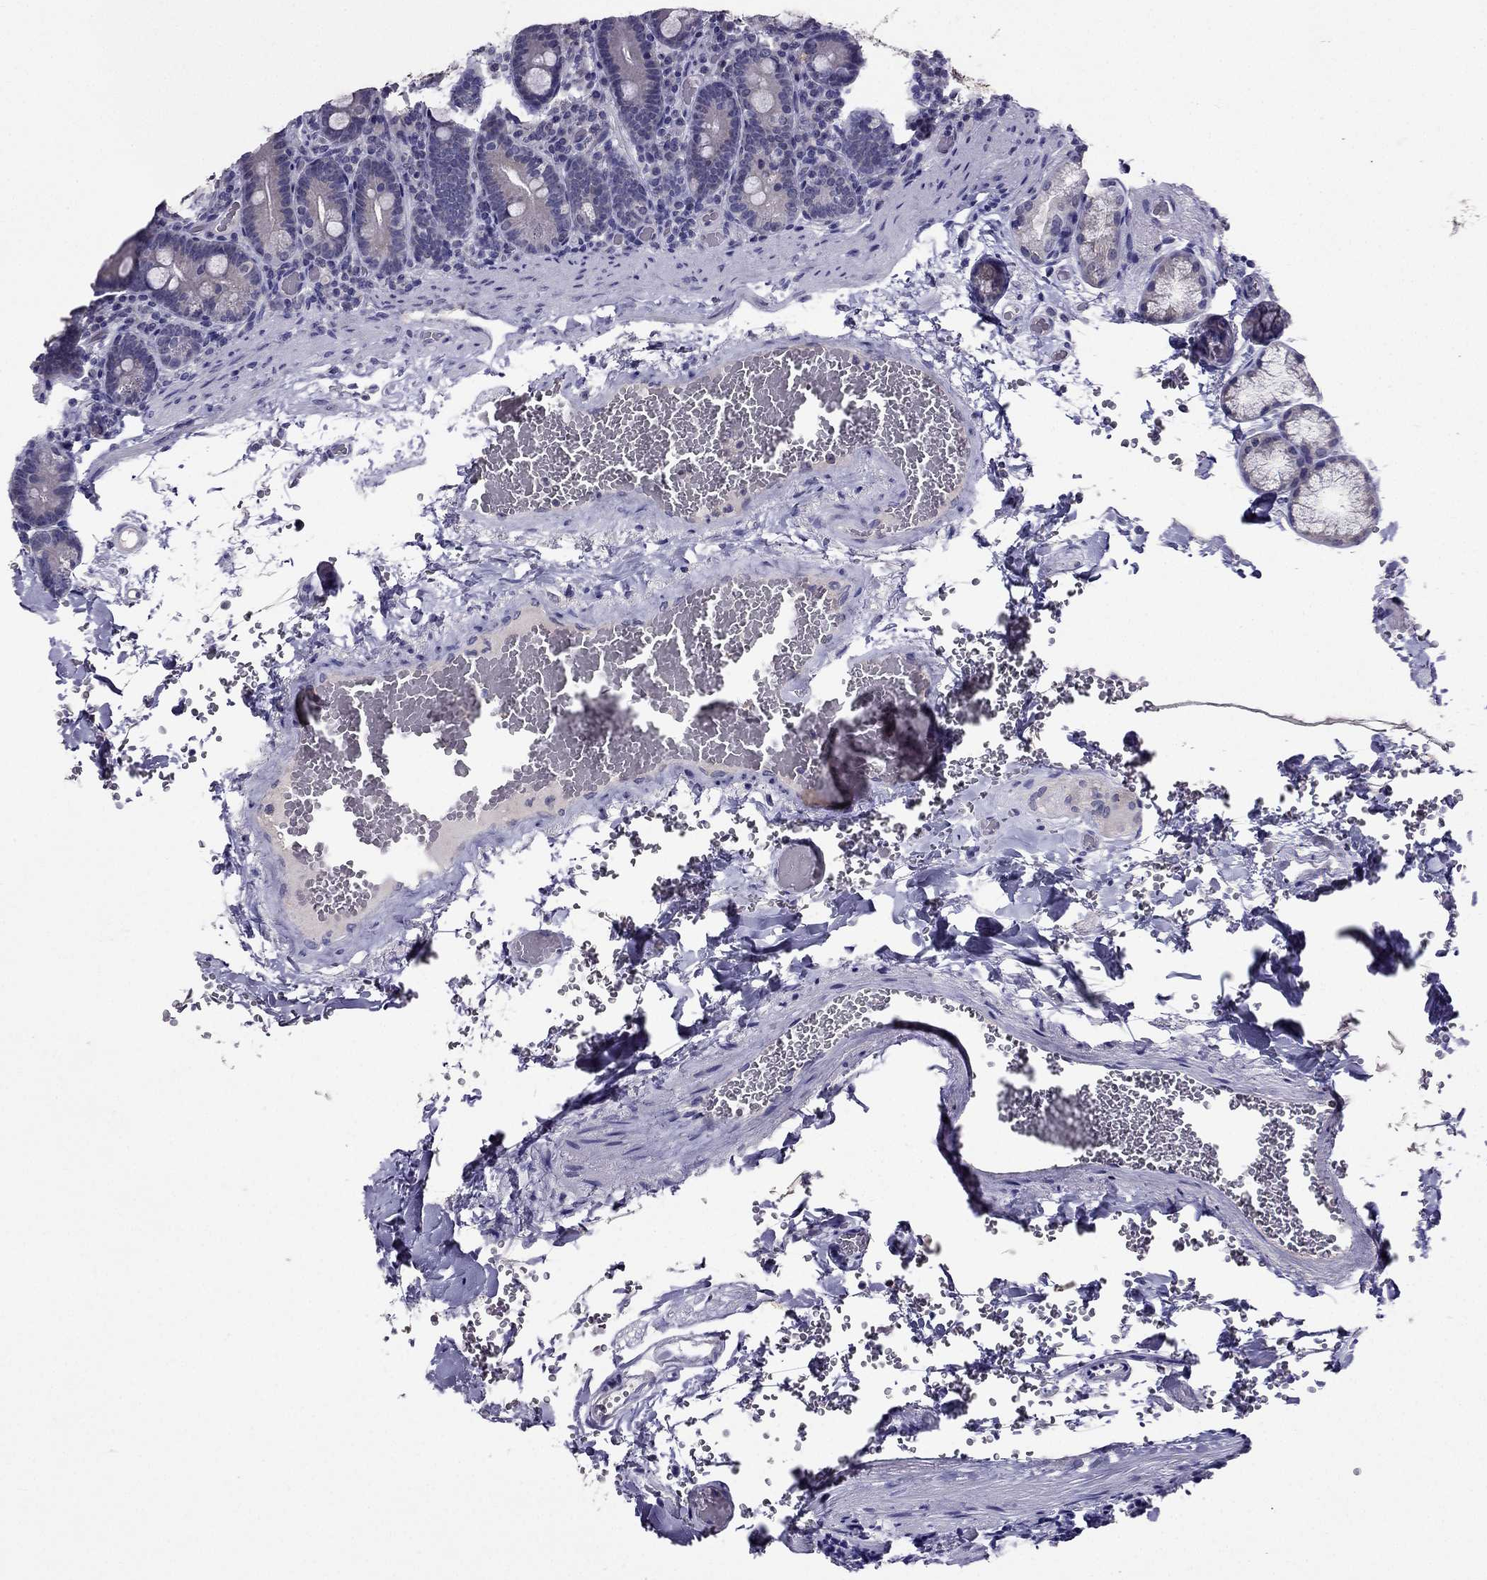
{"staining": {"intensity": "negative", "quantity": "none", "location": "none"}, "tissue": "duodenum", "cell_type": "Glandular cells", "image_type": "normal", "snomed": [{"axis": "morphology", "description": "Normal tissue, NOS"}, {"axis": "topography", "description": "Duodenum"}], "caption": "Glandular cells show no significant protein expression in unremarkable duodenum. (Stains: DAB (3,3'-diaminobenzidine) immunohistochemistry (IHC) with hematoxylin counter stain, Microscopy: brightfield microscopy at high magnification).", "gene": "DUSP15", "patient": {"sex": "female", "age": 62}}